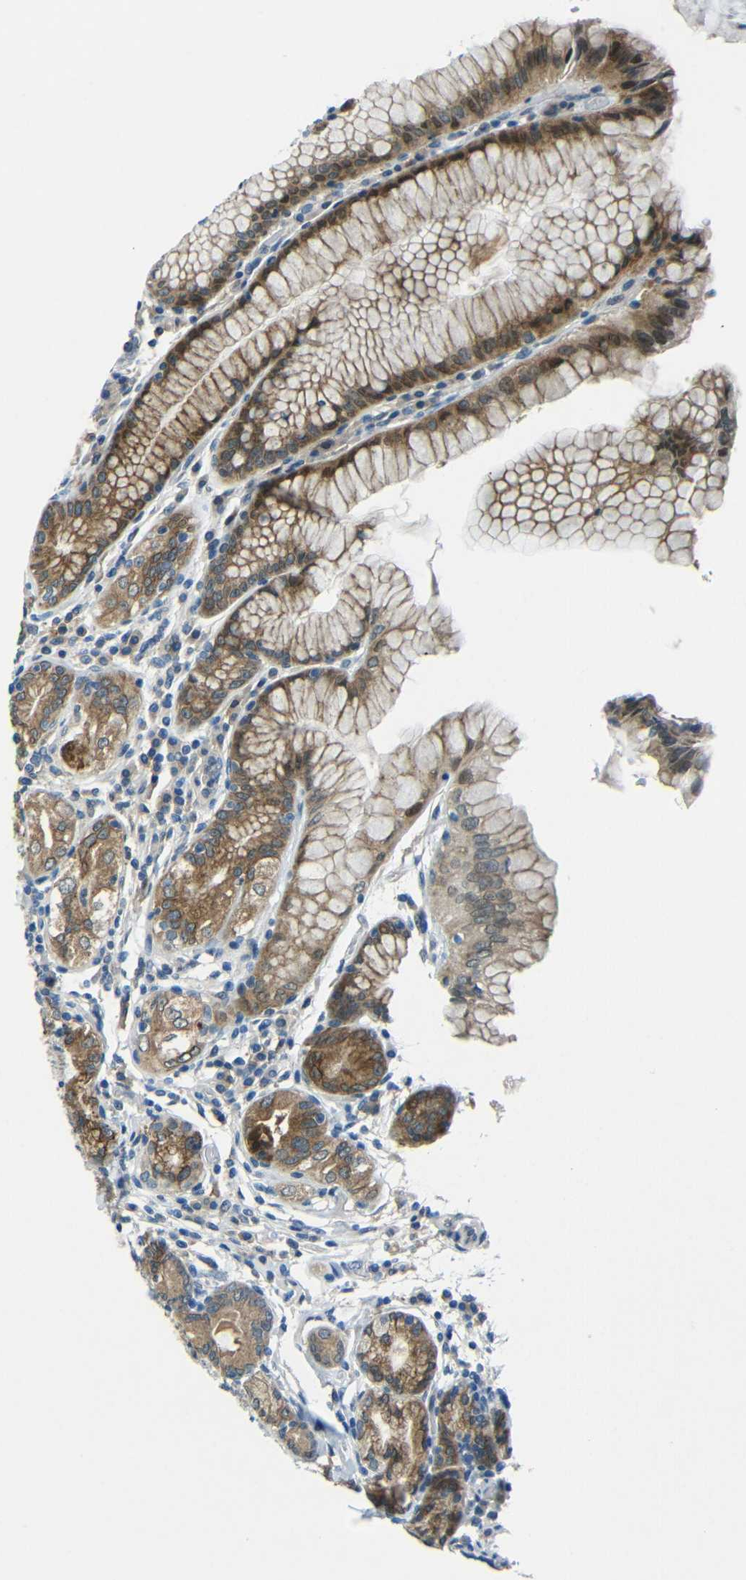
{"staining": {"intensity": "strong", "quantity": ">75%", "location": "cytoplasmic/membranous"}, "tissue": "stomach", "cell_type": "Glandular cells", "image_type": "normal", "snomed": [{"axis": "morphology", "description": "Normal tissue, NOS"}, {"axis": "topography", "description": "Stomach, lower"}], "caption": "DAB (3,3'-diaminobenzidine) immunohistochemical staining of unremarkable stomach shows strong cytoplasmic/membranous protein staining in approximately >75% of glandular cells. (DAB (3,3'-diaminobenzidine) = brown stain, brightfield microscopy at high magnification).", "gene": "ANKRD22", "patient": {"sex": "female", "age": 76}}